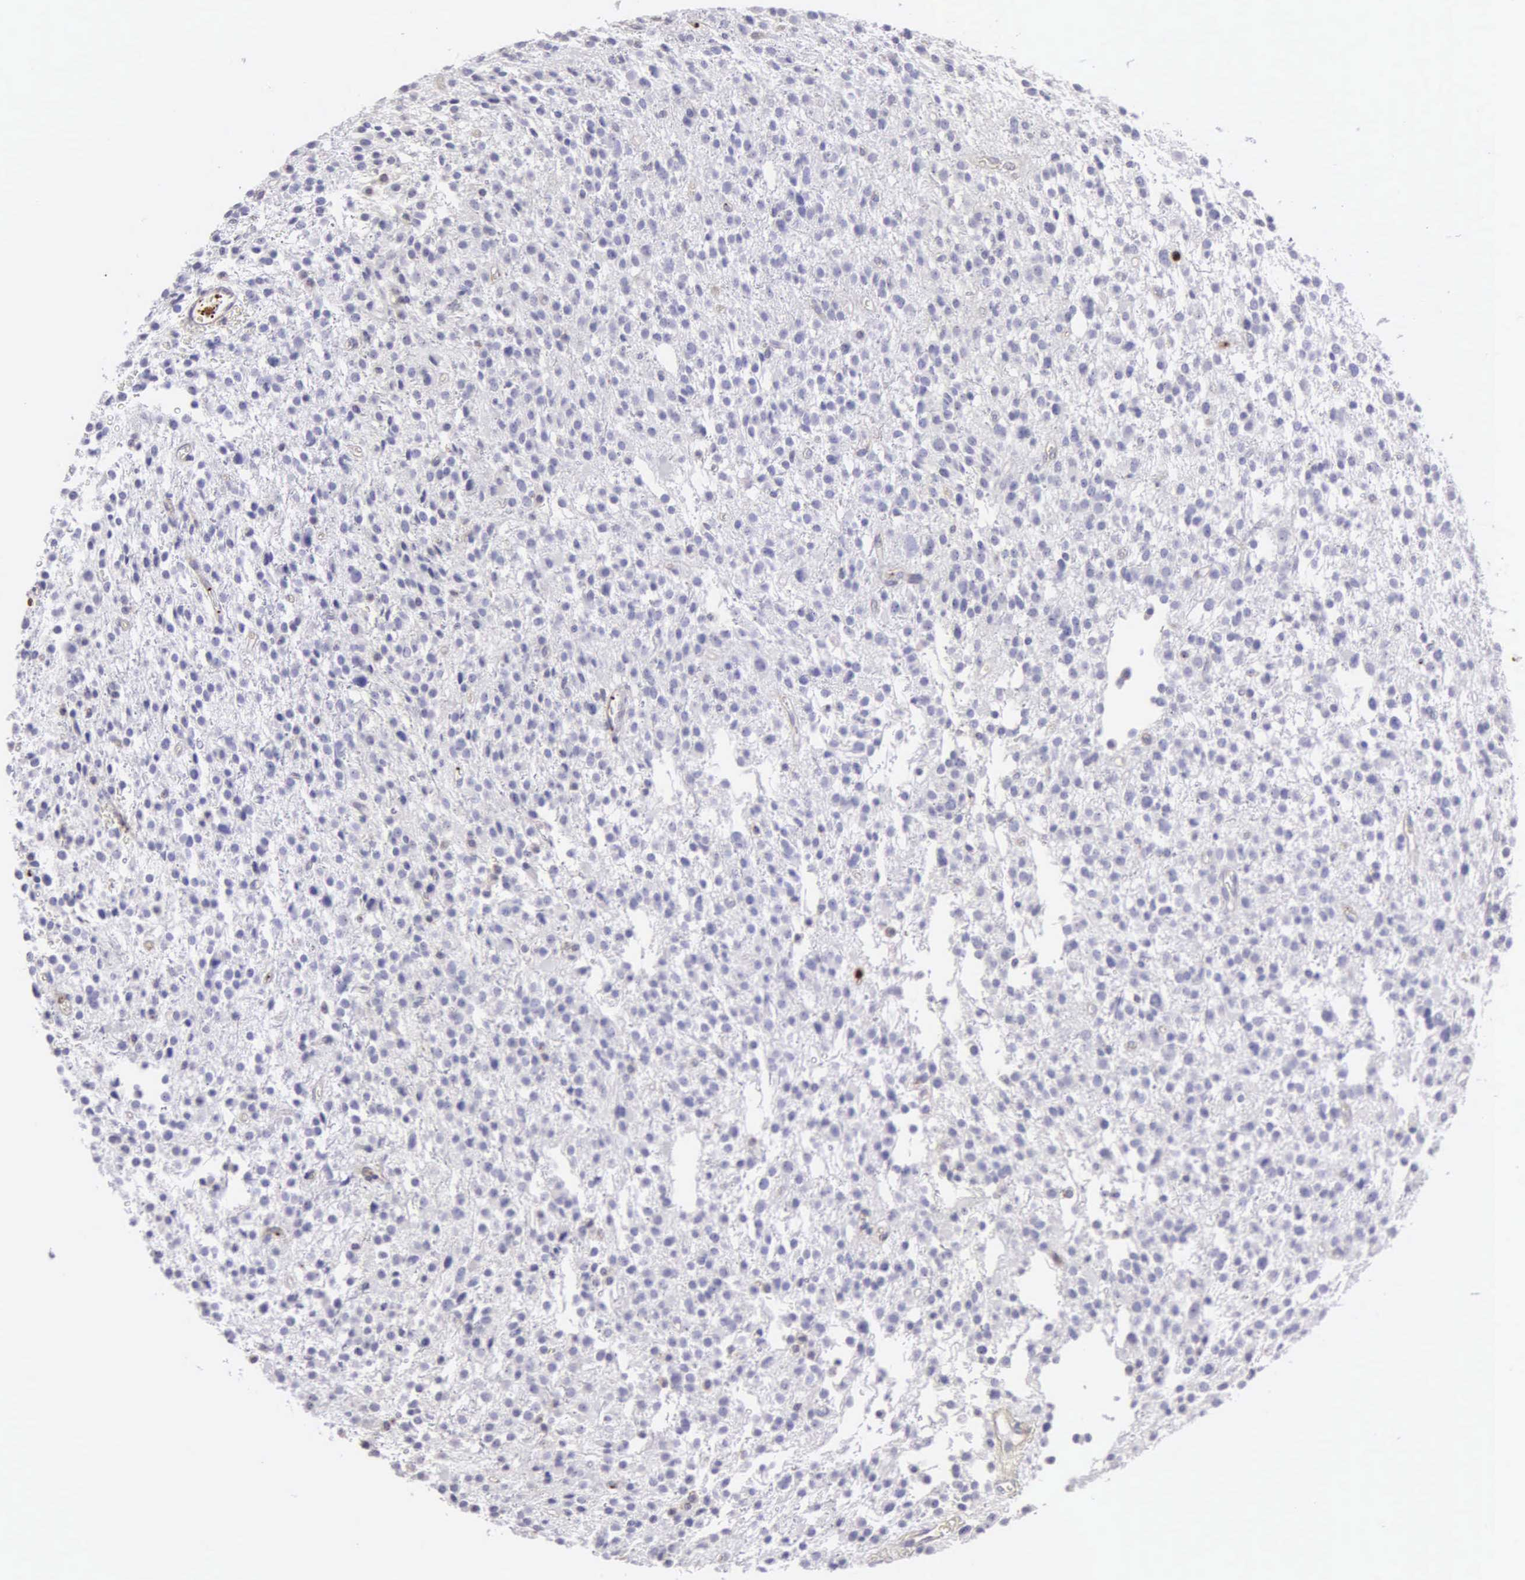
{"staining": {"intensity": "negative", "quantity": "none", "location": "none"}, "tissue": "glioma", "cell_type": "Tumor cells", "image_type": "cancer", "snomed": [{"axis": "morphology", "description": "Glioma, malignant, Low grade"}, {"axis": "topography", "description": "Brain"}], "caption": "Protein analysis of glioma reveals no significant expression in tumor cells.", "gene": "SRGN", "patient": {"sex": "female", "age": 36}}